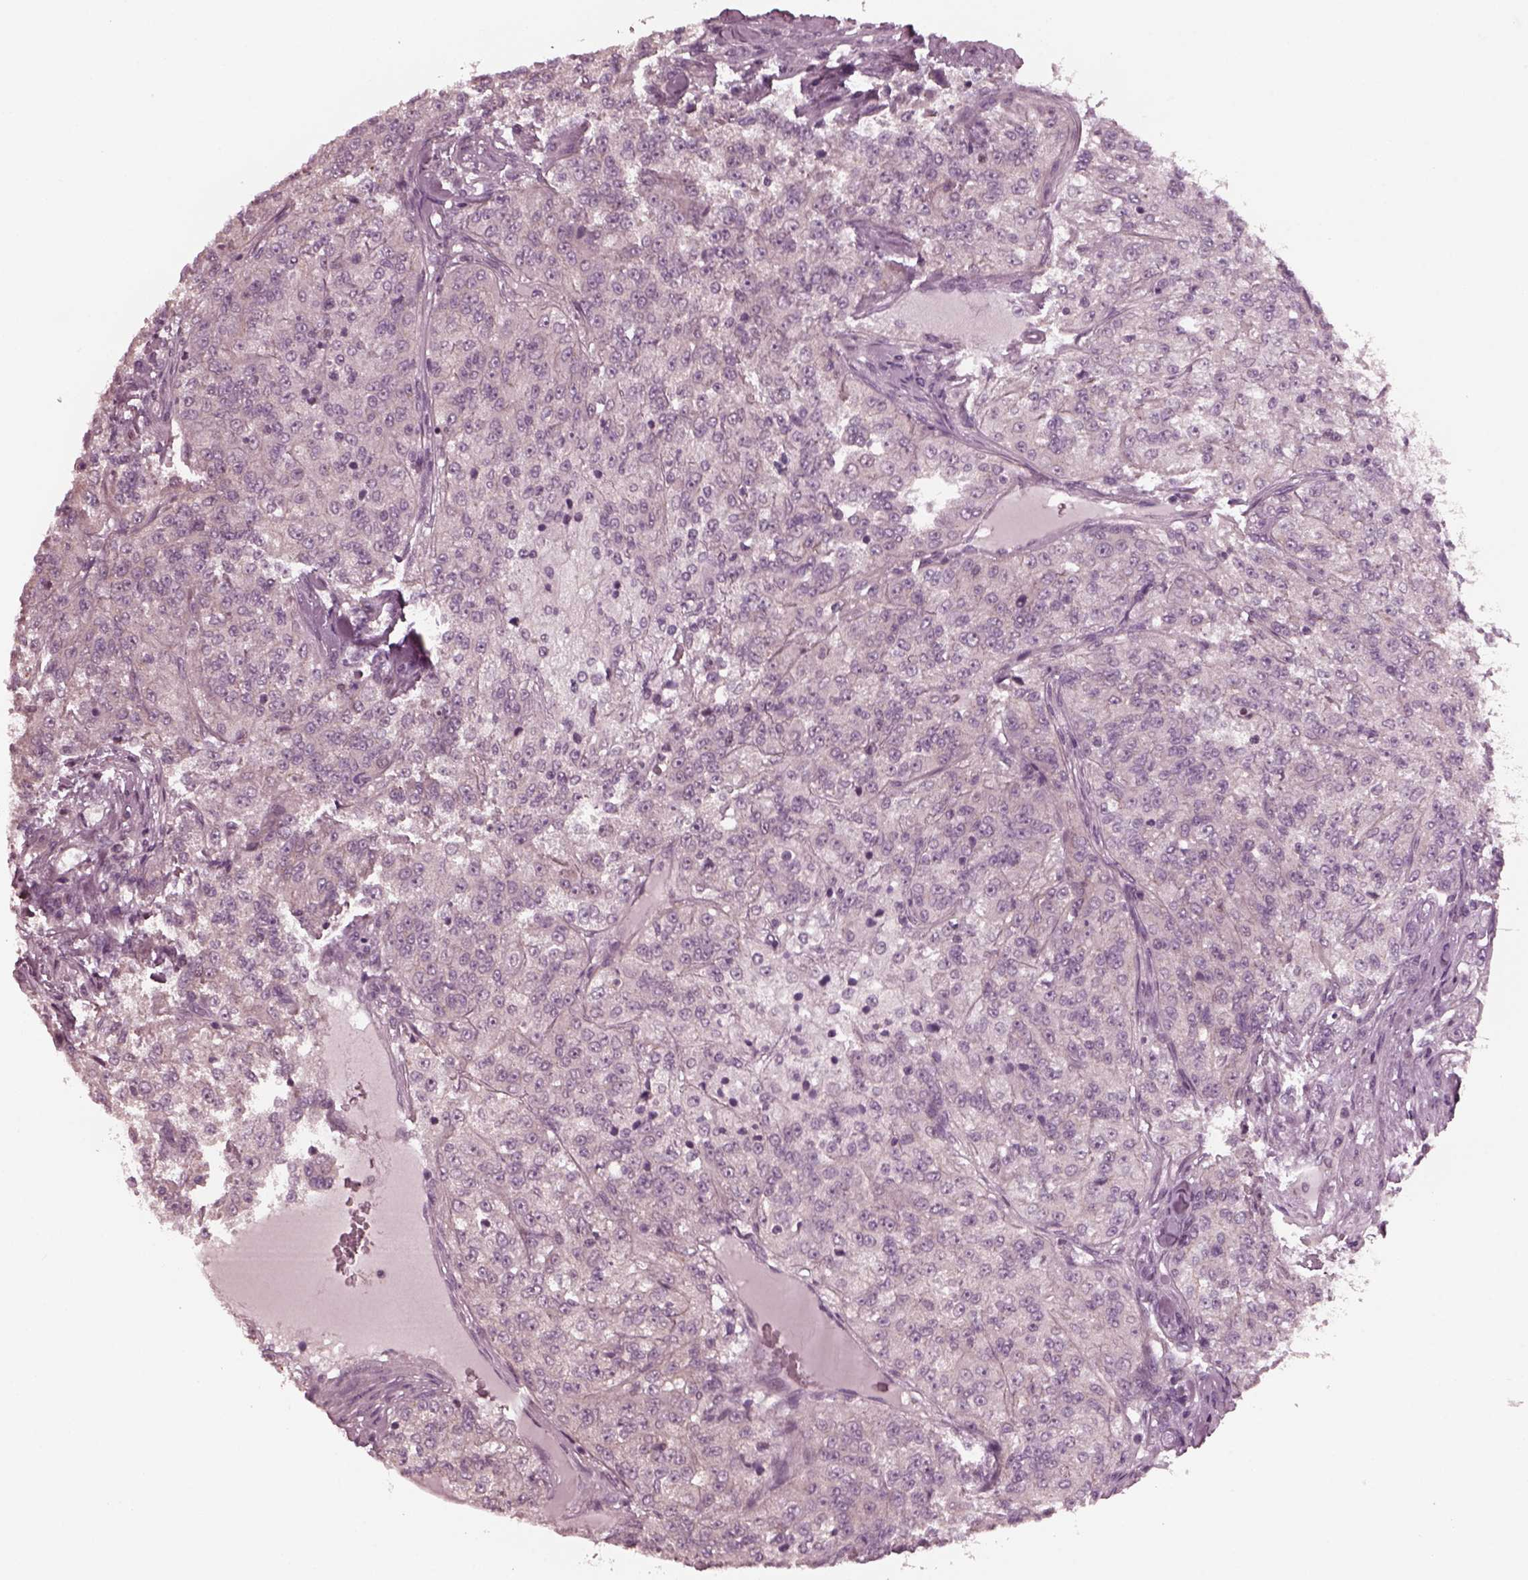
{"staining": {"intensity": "negative", "quantity": "none", "location": "none"}, "tissue": "renal cancer", "cell_type": "Tumor cells", "image_type": "cancer", "snomed": [{"axis": "morphology", "description": "Adenocarcinoma, NOS"}, {"axis": "topography", "description": "Kidney"}], "caption": "Tumor cells are negative for brown protein staining in renal adenocarcinoma.", "gene": "SAXO1", "patient": {"sex": "female", "age": 63}}